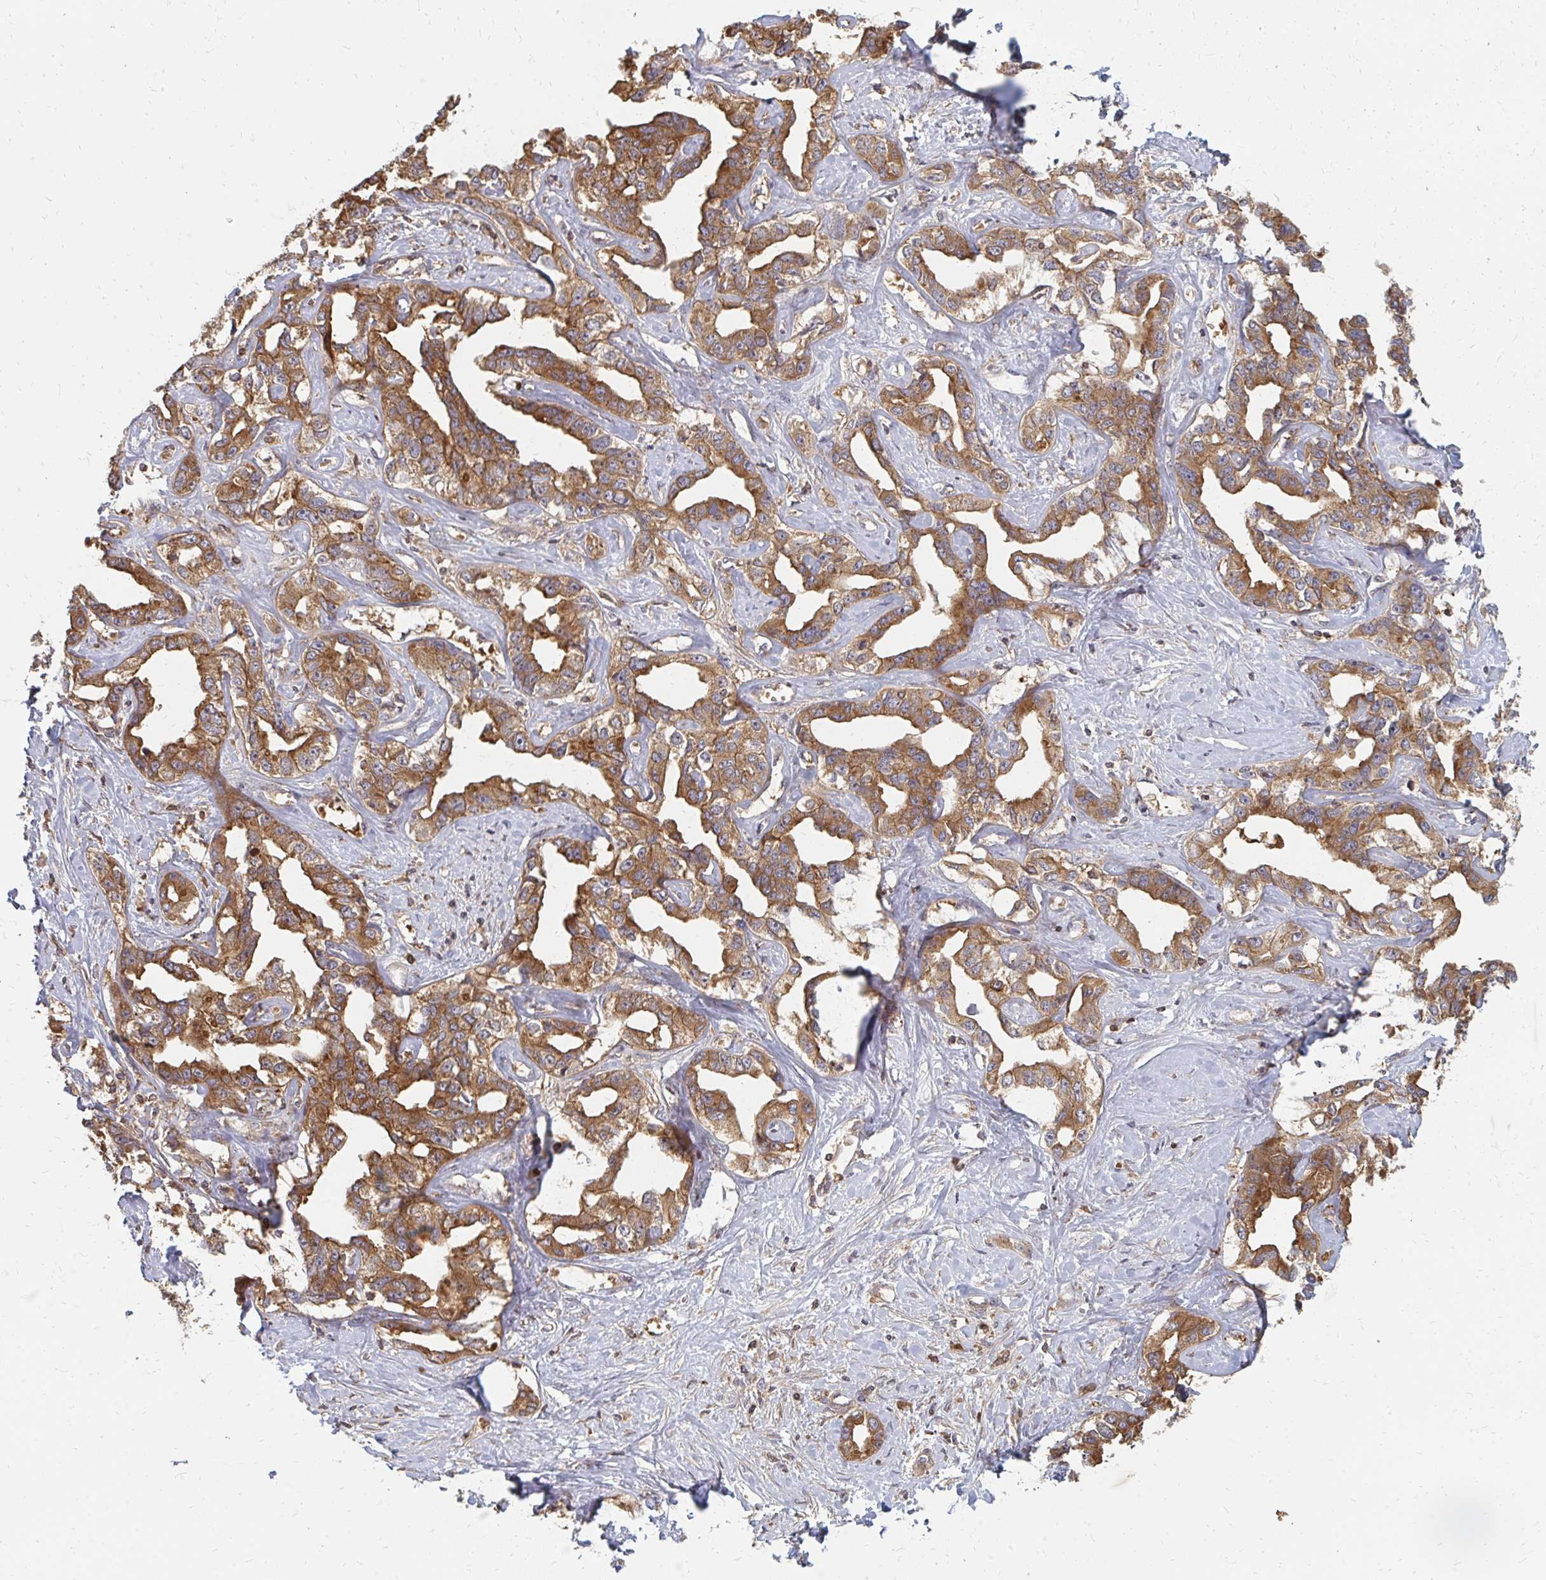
{"staining": {"intensity": "moderate", "quantity": ">75%", "location": "cytoplasmic/membranous"}, "tissue": "liver cancer", "cell_type": "Tumor cells", "image_type": "cancer", "snomed": [{"axis": "morphology", "description": "Cholangiocarcinoma"}, {"axis": "topography", "description": "Liver"}], "caption": "Protein staining of liver cancer (cholangiocarcinoma) tissue shows moderate cytoplasmic/membranous positivity in about >75% of tumor cells. (brown staining indicates protein expression, while blue staining denotes nuclei).", "gene": "ZNF285", "patient": {"sex": "male", "age": 59}}